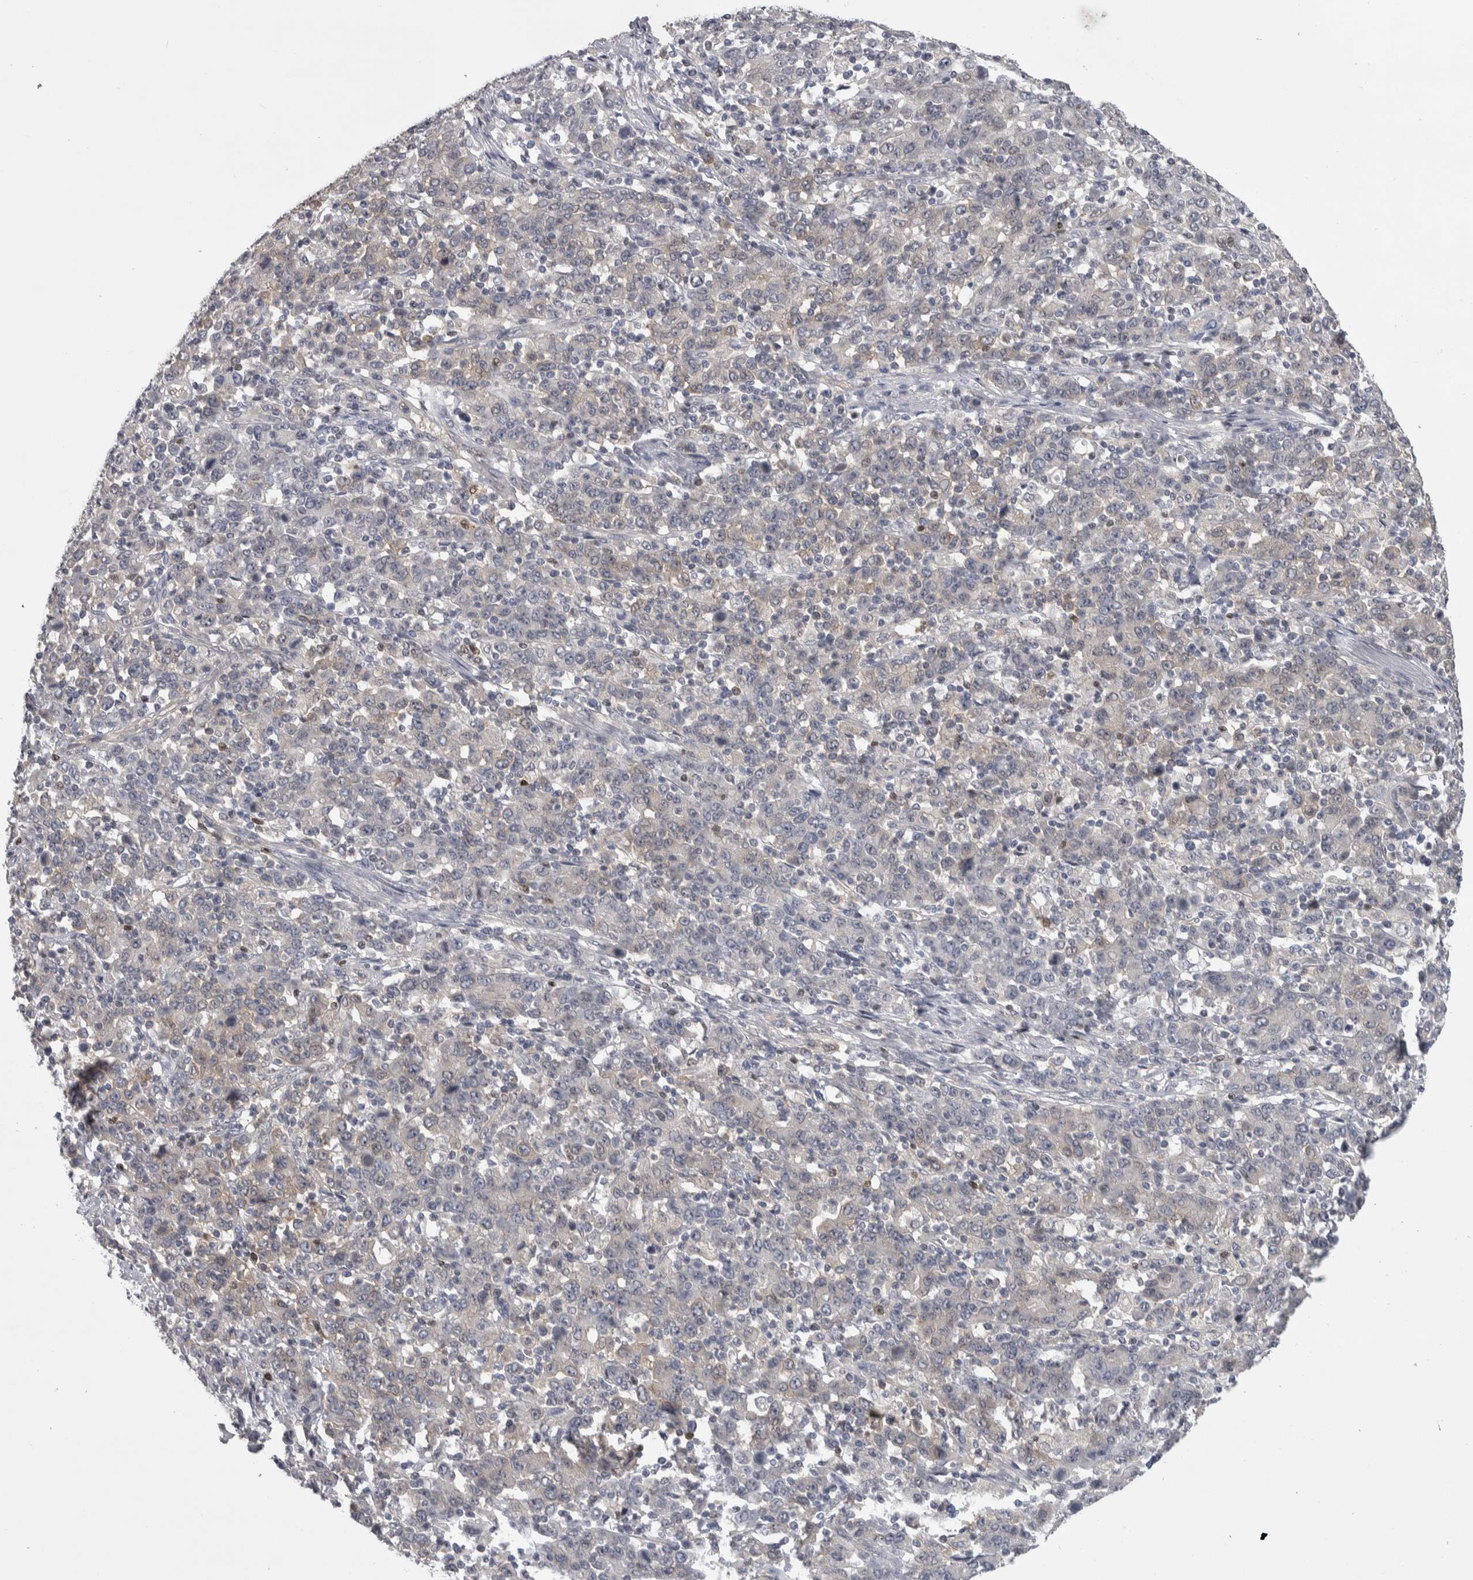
{"staining": {"intensity": "weak", "quantity": "<25%", "location": "cytoplasmic/membranous"}, "tissue": "stomach cancer", "cell_type": "Tumor cells", "image_type": "cancer", "snomed": [{"axis": "morphology", "description": "Adenocarcinoma, NOS"}, {"axis": "topography", "description": "Stomach, upper"}], "caption": "Immunohistochemistry image of neoplastic tissue: human stomach cancer (adenocarcinoma) stained with DAB (3,3'-diaminobenzidine) shows no significant protein positivity in tumor cells. (DAB immunohistochemistry visualized using brightfield microscopy, high magnification).", "gene": "NFKB2", "patient": {"sex": "male", "age": 69}}